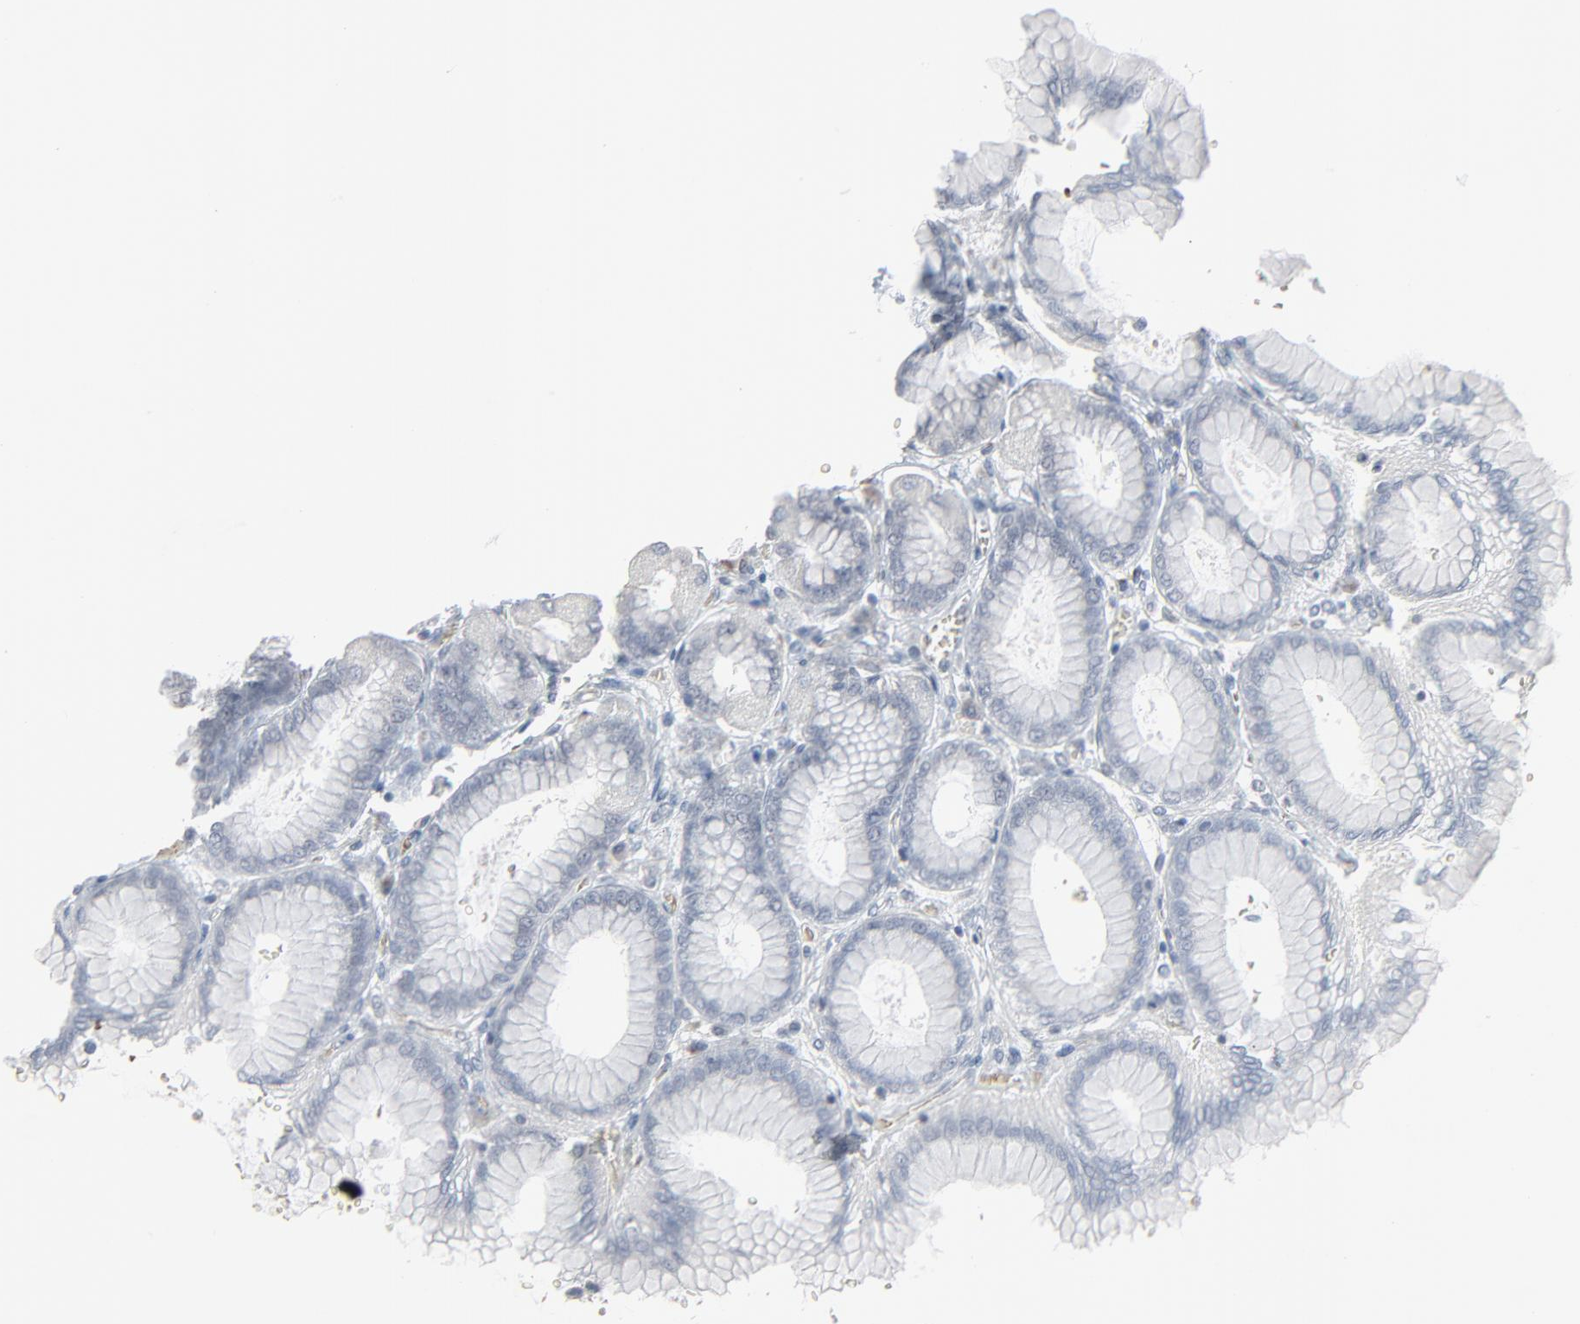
{"staining": {"intensity": "negative", "quantity": "none", "location": "none"}, "tissue": "stomach", "cell_type": "Glandular cells", "image_type": "normal", "snomed": [{"axis": "morphology", "description": "Normal tissue, NOS"}, {"axis": "topography", "description": "Stomach, upper"}], "caption": "The immunohistochemistry (IHC) micrograph has no significant positivity in glandular cells of stomach. (Stains: DAB IHC with hematoxylin counter stain, Microscopy: brightfield microscopy at high magnification).", "gene": "SAGE1", "patient": {"sex": "female", "age": 56}}